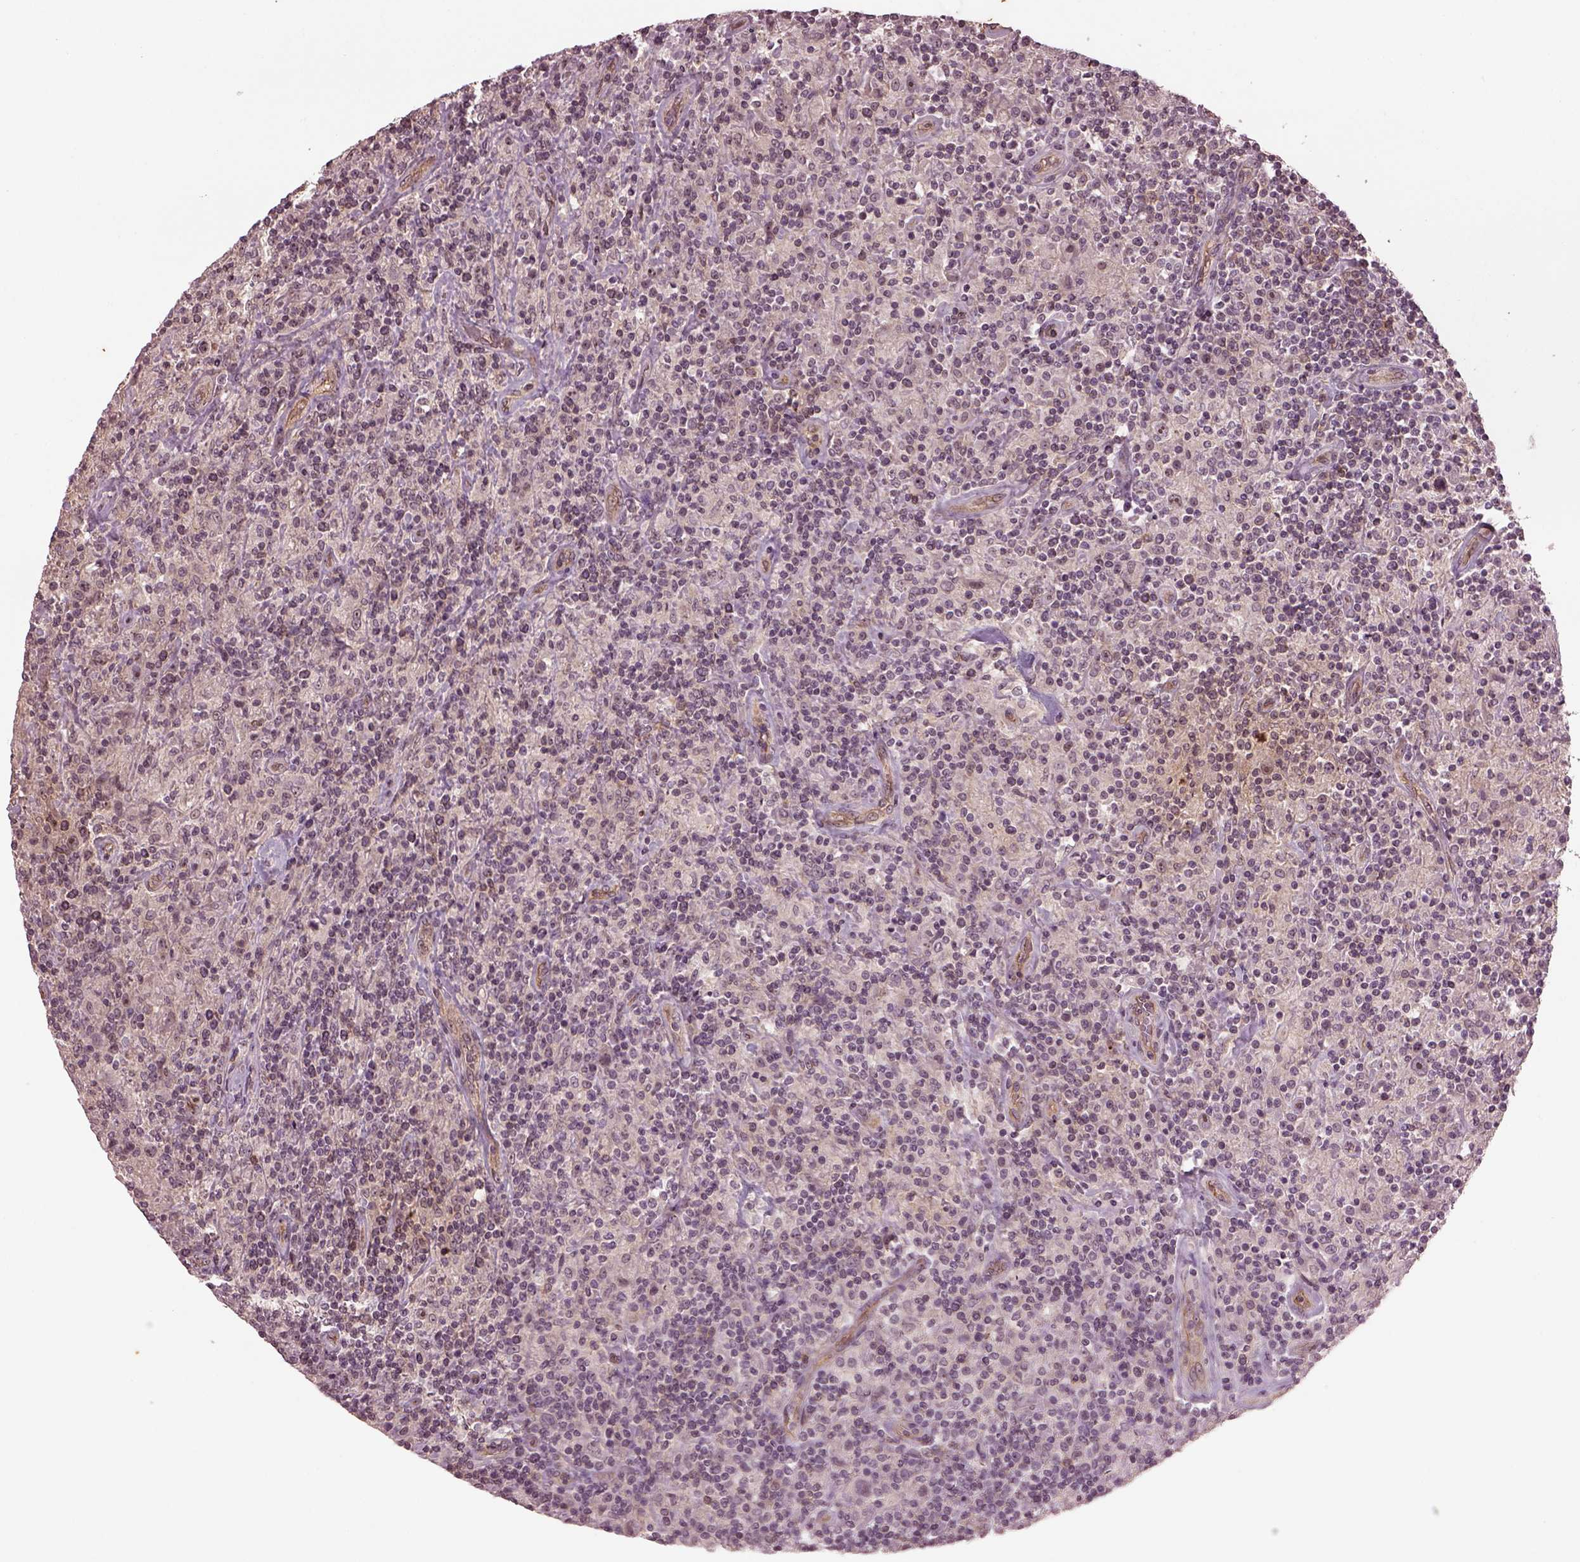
{"staining": {"intensity": "moderate", "quantity": "25%-75%", "location": "nuclear"}, "tissue": "lymphoma", "cell_type": "Tumor cells", "image_type": "cancer", "snomed": [{"axis": "morphology", "description": "Hodgkin's disease, NOS"}, {"axis": "topography", "description": "Lymph node"}], "caption": "Brown immunohistochemical staining in human Hodgkin's disease shows moderate nuclear expression in approximately 25%-75% of tumor cells. Ihc stains the protein in brown and the nuclei are stained blue.", "gene": "GNRH1", "patient": {"sex": "male", "age": 70}}